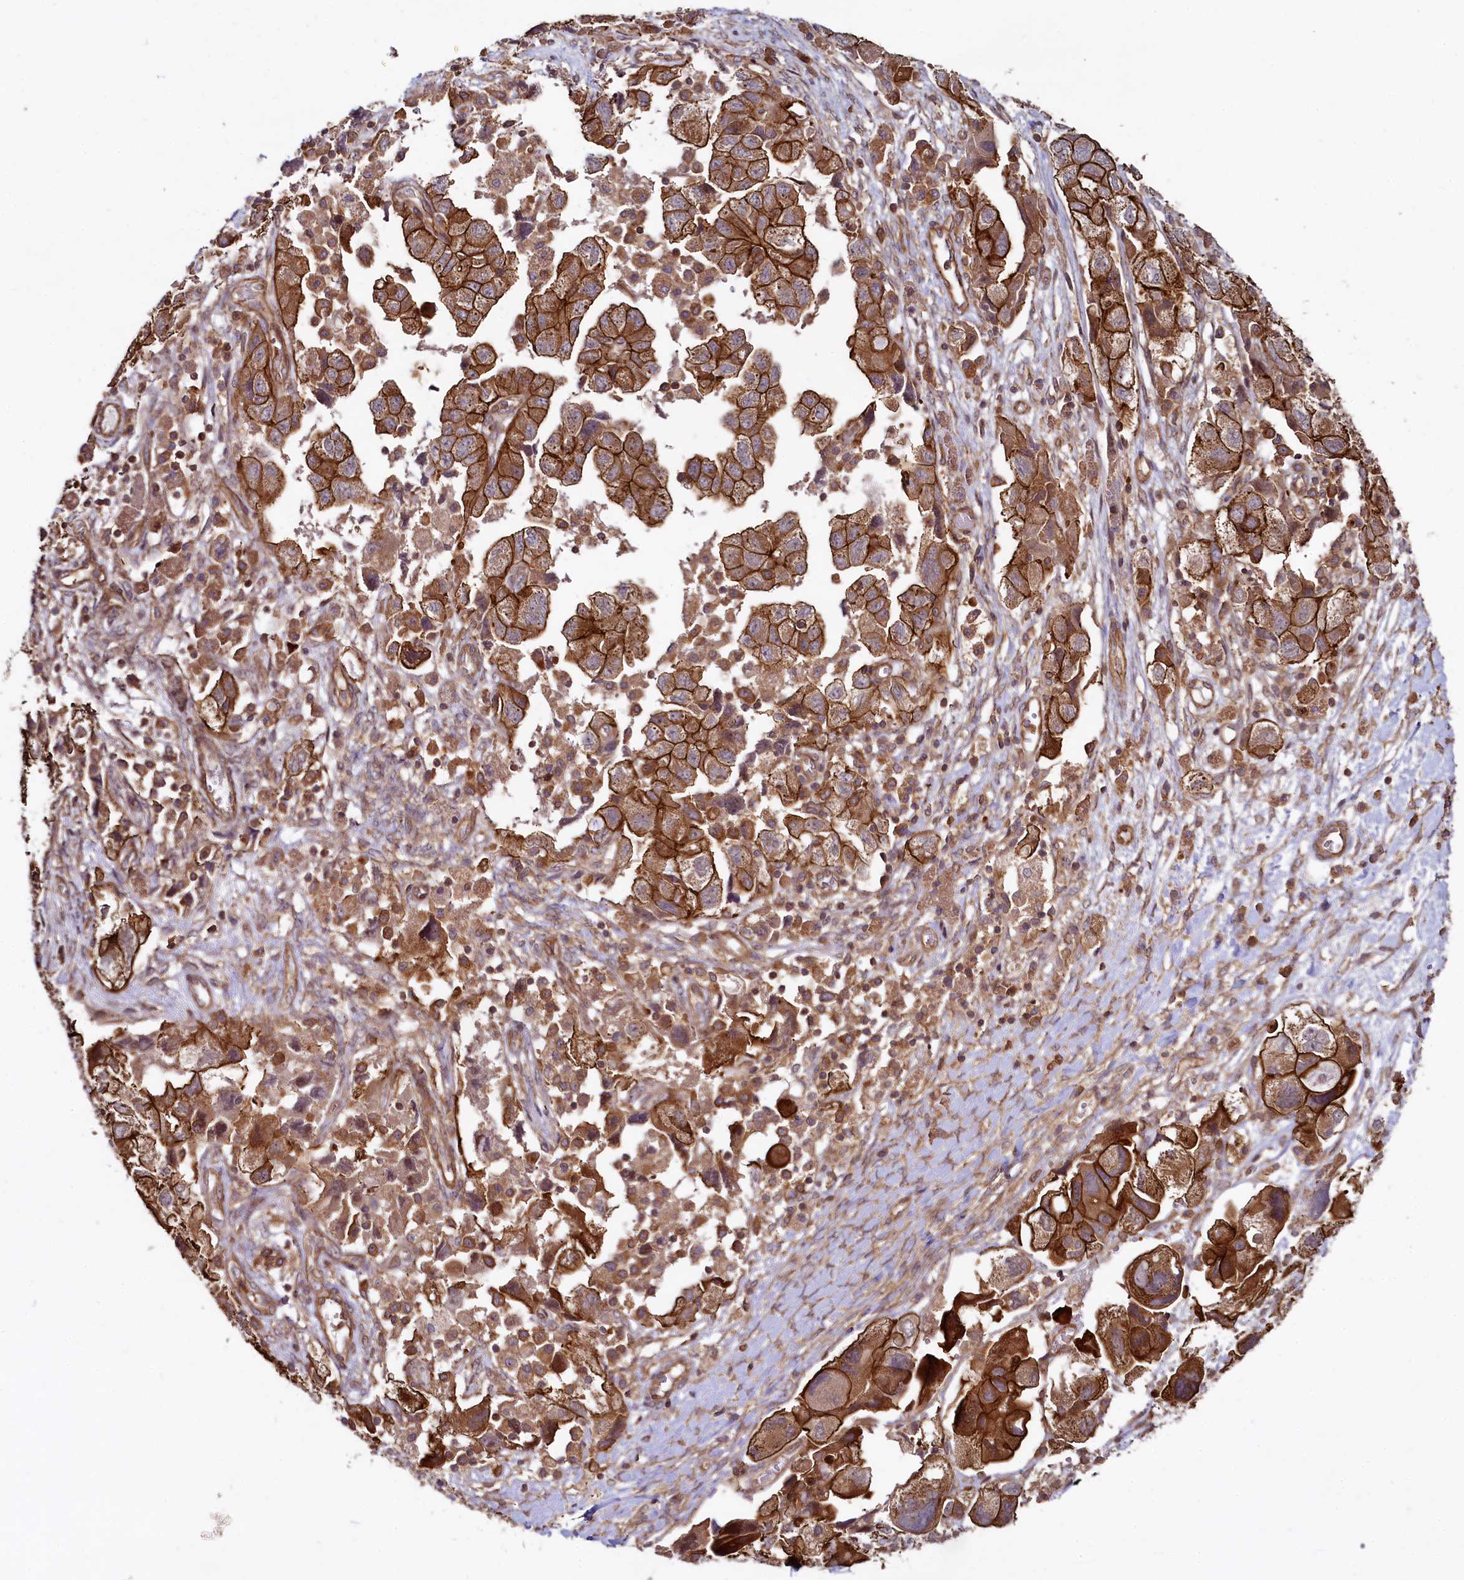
{"staining": {"intensity": "strong", "quantity": ">75%", "location": "cytoplasmic/membranous"}, "tissue": "ovarian cancer", "cell_type": "Tumor cells", "image_type": "cancer", "snomed": [{"axis": "morphology", "description": "Carcinoma, NOS"}, {"axis": "morphology", "description": "Cystadenocarcinoma, serous, NOS"}, {"axis": "topography", "description": "Ovary"}], "caption": "Approximately >75% of tumor cells in human ovarian carcinoma exhibit strong cytoplasmic/membranous protein expression as visualized by brown immunohistochemical staining.", "gene": "SVIP", "patient": {"sex": "female", "age": 69}}